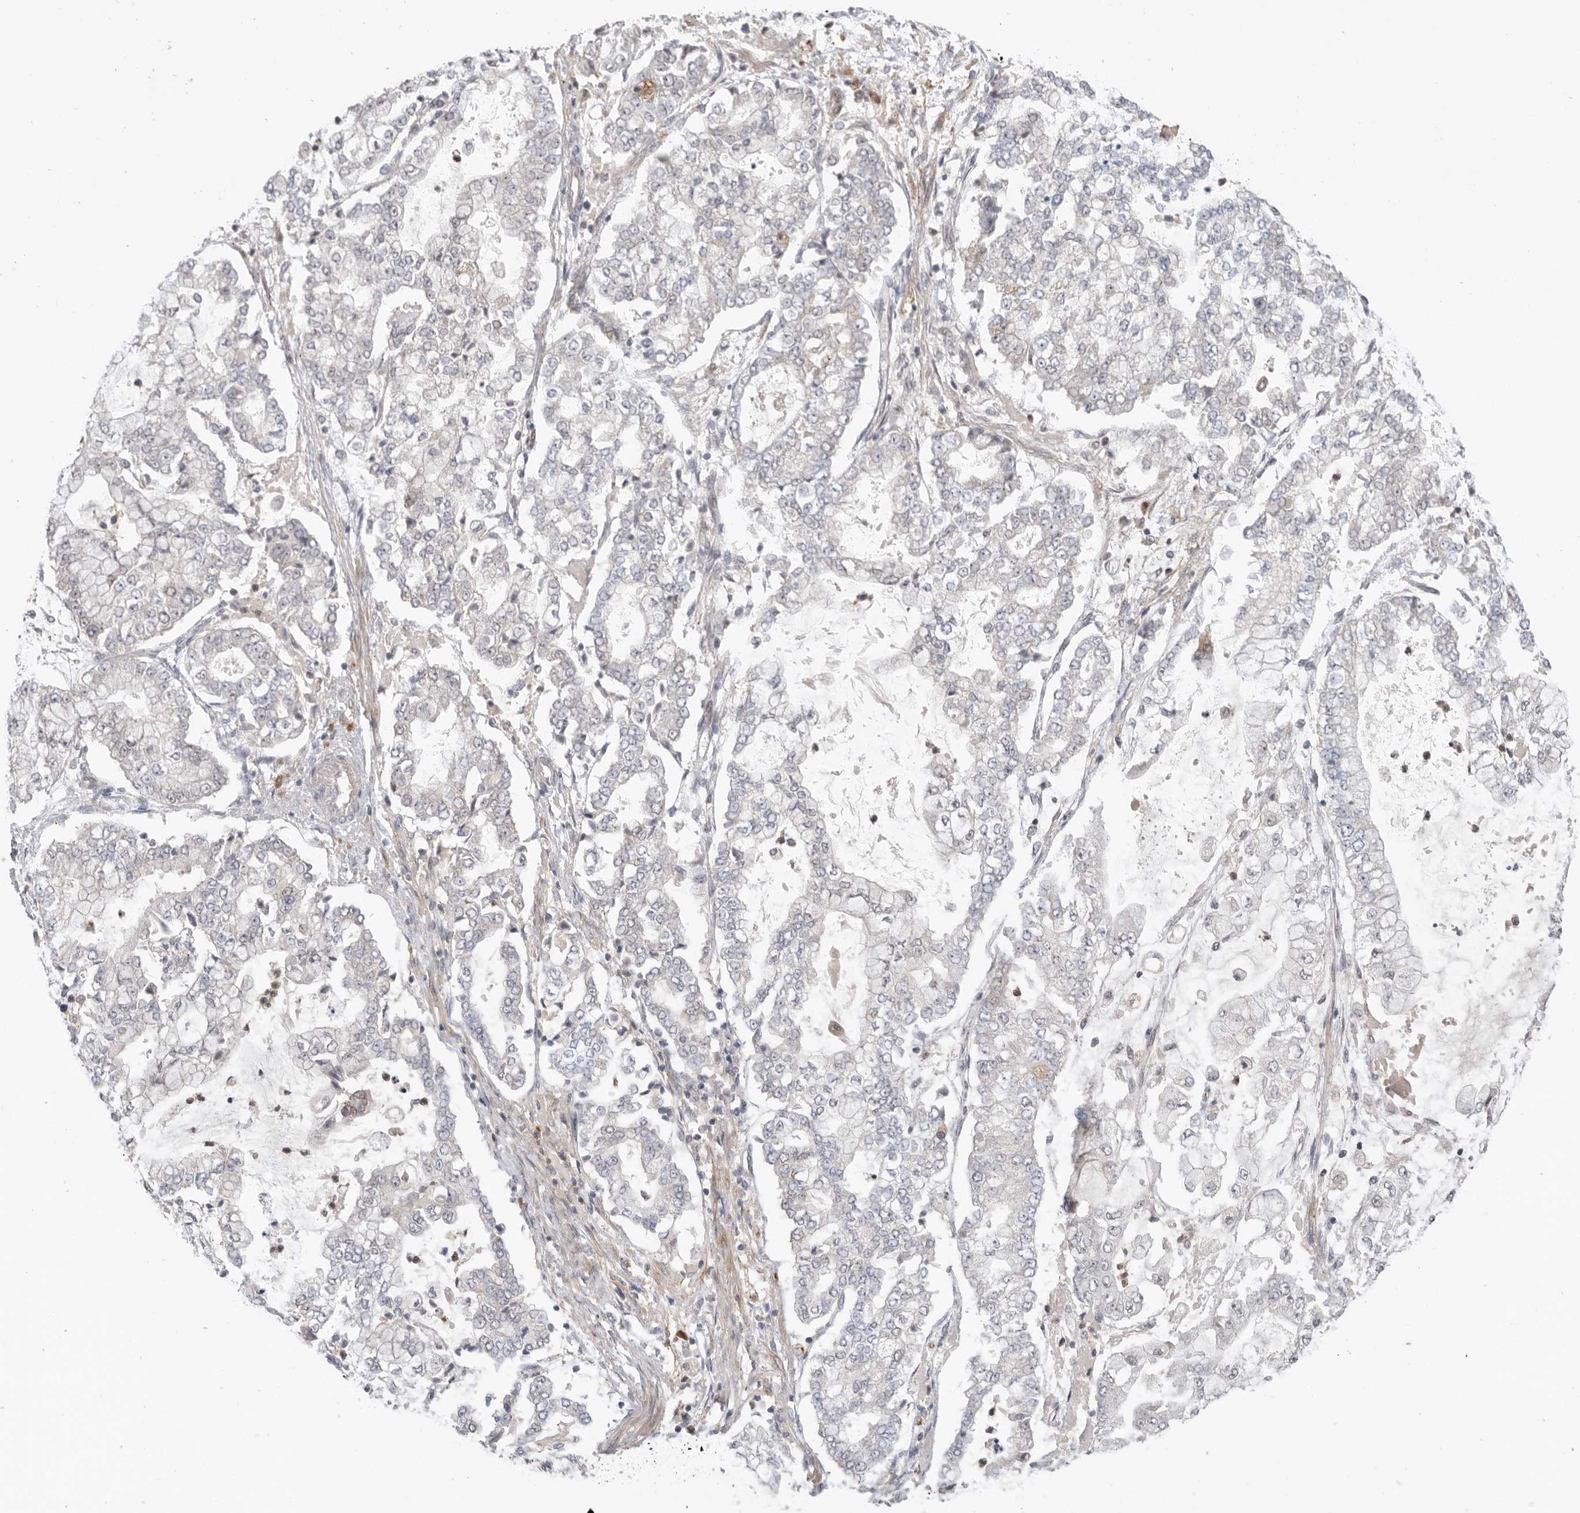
{"staining": {"intensity": "negative", "quantity": "none", "location": "none"}, "tissue": "stomach cancer", "cell_type": "Tumor cells", "image_type": "cancer", "snomed": [{"axis": "morphology", "description": "Adenocarcinoma, NOS"}, {"axis": "topography", "description": "Stomach"}], "caption": "Immunohistochemistry of stomach cancer reveals no expression in tumor cells.", "gene": "DCAF8", "patient": {"sex": "male", "age": 76}}